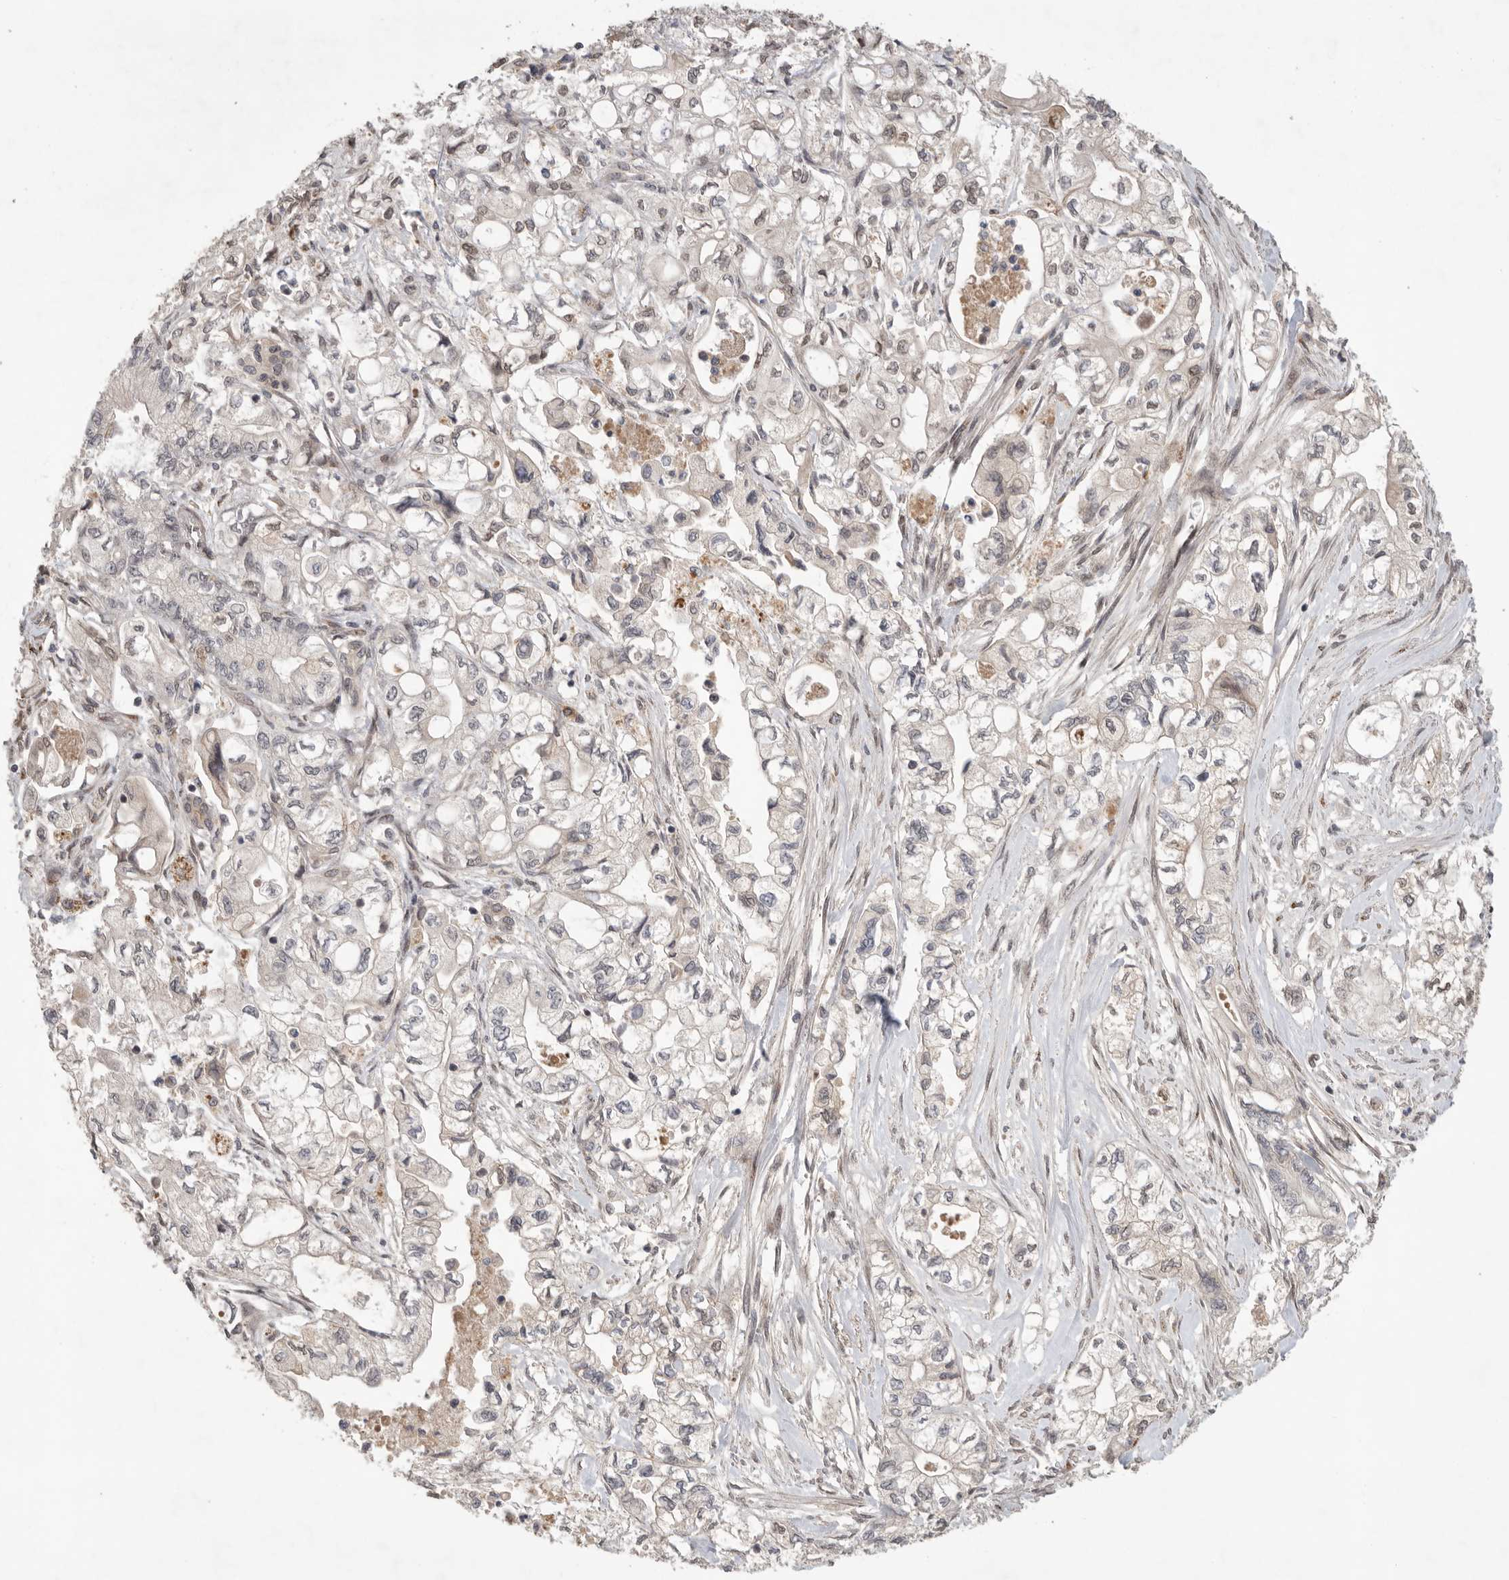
{"staining": {"intensity": "weak", "quantity": "<25%", "location": "nuclear"}, "tissue": "pancreatic cancer", "cell_type": "Tumor cells", "image_type": "cancer", "snomed": [{"axis": "morphology", "description": "Adenocarcinoma, NOS"}, {"axis": "topography", "description": "Pancreas"}], "caption": "A micrograph of human pancreatic cancer is negative for staining in tumor cells.", "gene": "LEMD3", "patient": {"sex": "male", "age": 79}}